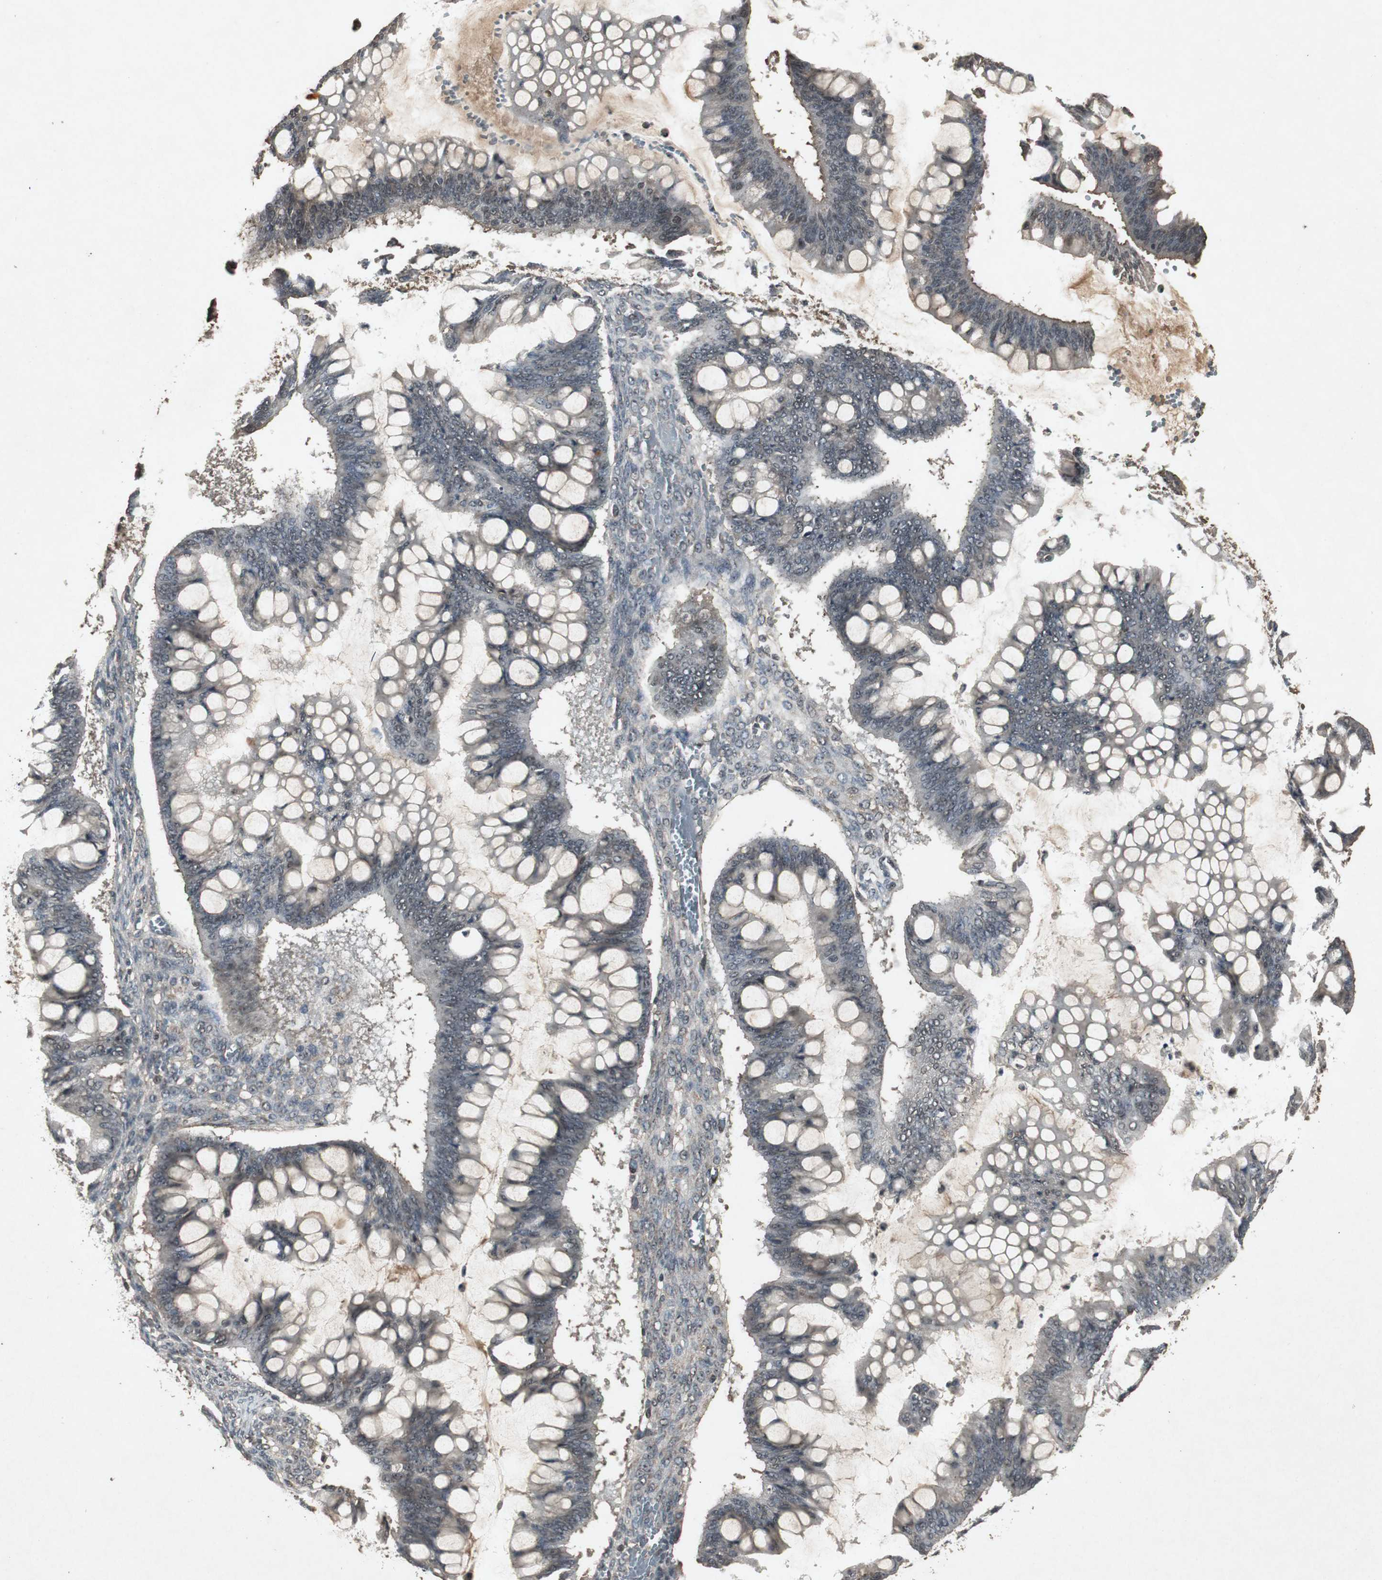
{"staining": {"intensity": "weak", "quantity": ">75%", "location": "cytoplasmic/membranous,nuclear"}, "tissue": "ovarian cancer", "cell_type": "Tumor cells", "image_type": "cancer", "snomed": [{"axis": "morphology", "description": "Cystadenocarcinoma, mucinous, NOS"}, {"axis": "topography", "description": "Ovary"}], "caption": "Tumor cells demonstrate low levels of weak cytoplasmic/membranous and nuclear positivity in approximately >75% of cells in human ovarian cancer (mucinous cystadenocarcinoma).", "gene": "EMX1", "patient": {"sex": "female", "age": 73}}